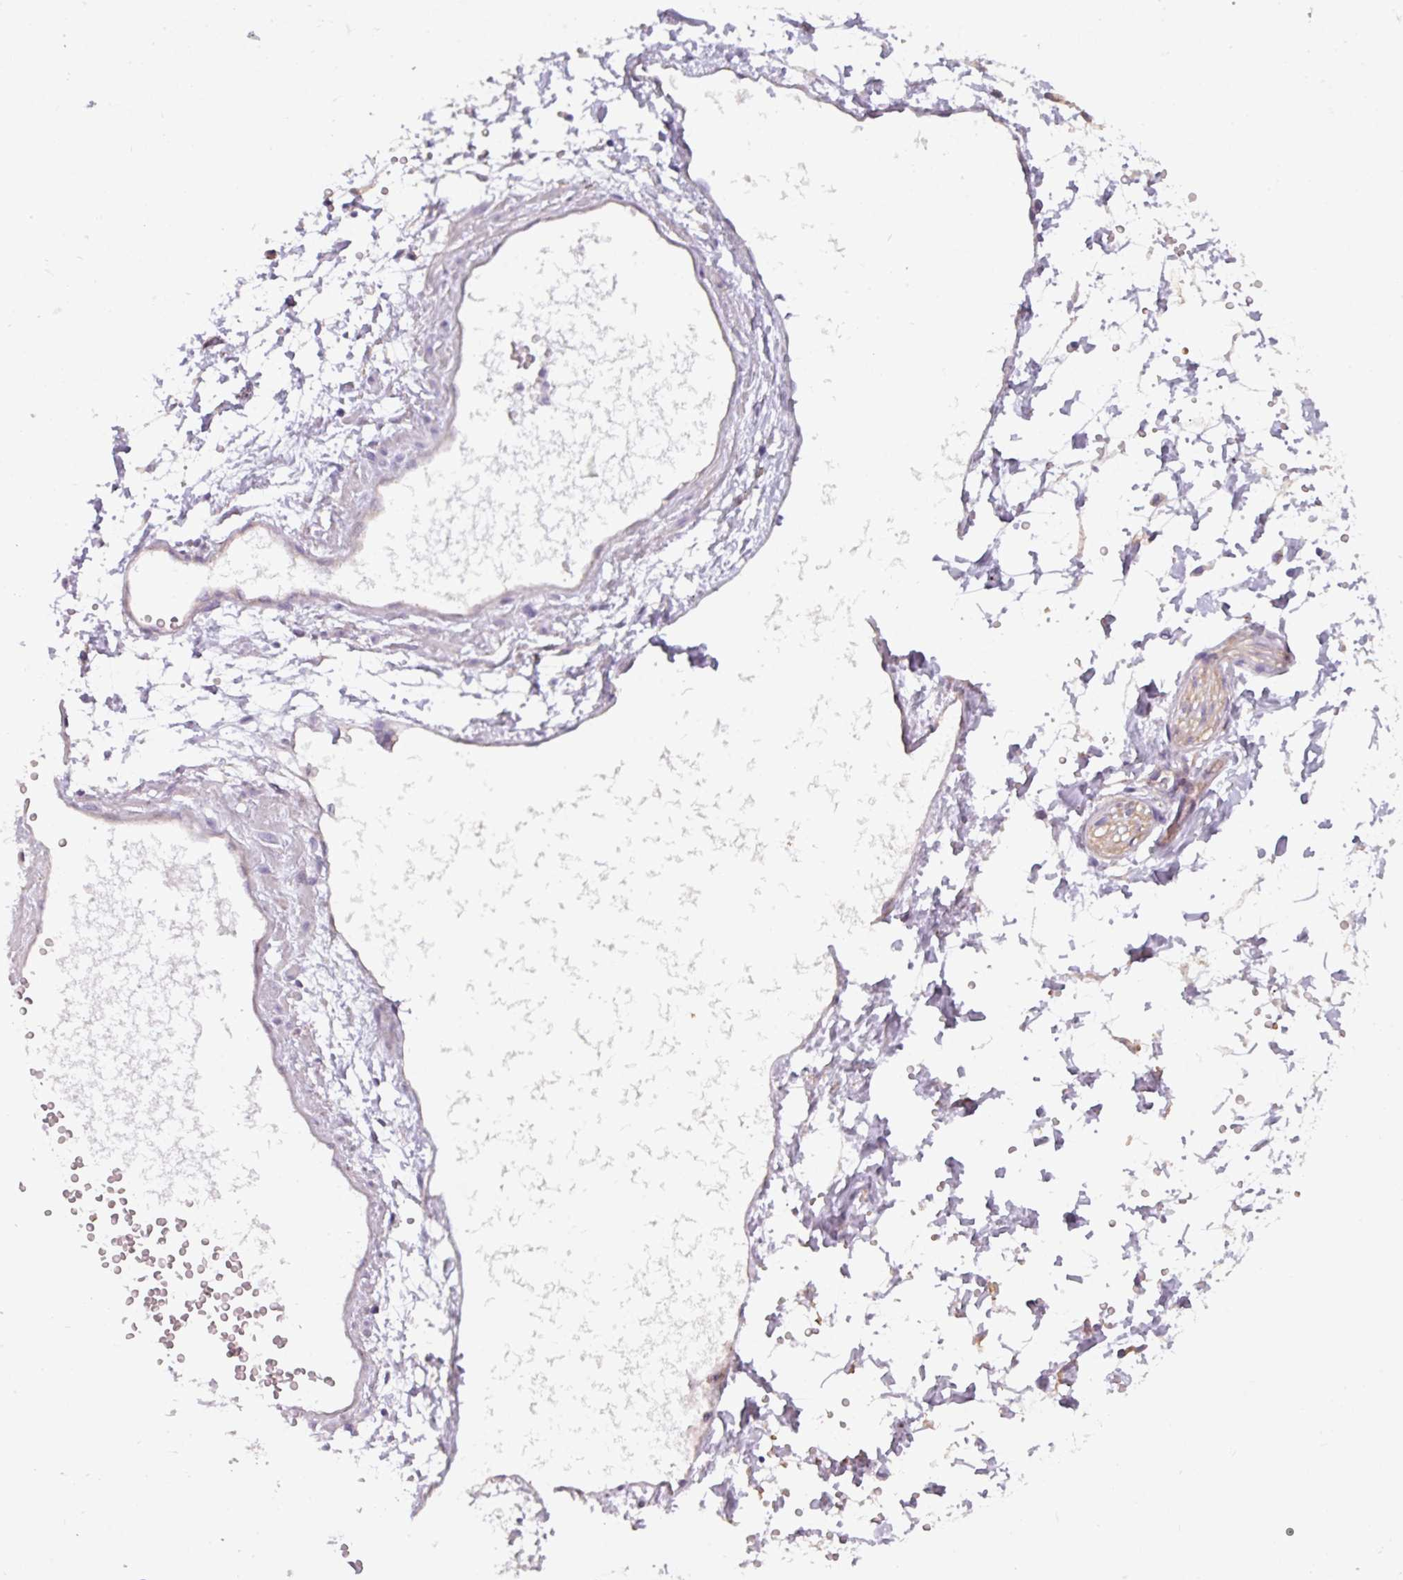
{"staining": {"intensity": "moderate", "quantity": "<25%", "location": "cytoplasmic/membranous"}, "tissue": "adipose tissue", "cell_type": "Adipocytes", "image_type": "normal", "snomed": [{"axis": "morphology", "description": "Normal tissue, NOS"}, {"axis": "topography", "description": "Prostate"}, {"axis": "topography", "description": "Peripheral nerve tissue"}], "caption": "Adipose tissue stained with immunohistochemistry displays moderate cytoplasmic/membranous staining in about <25% of adipocytes. Using DAB (brown) and hematoxylin (blue) stains, captured at high magnification using brightfield microscopy.", "gene": "BUD23", "patient": {"sex": "male", "age": 55}}